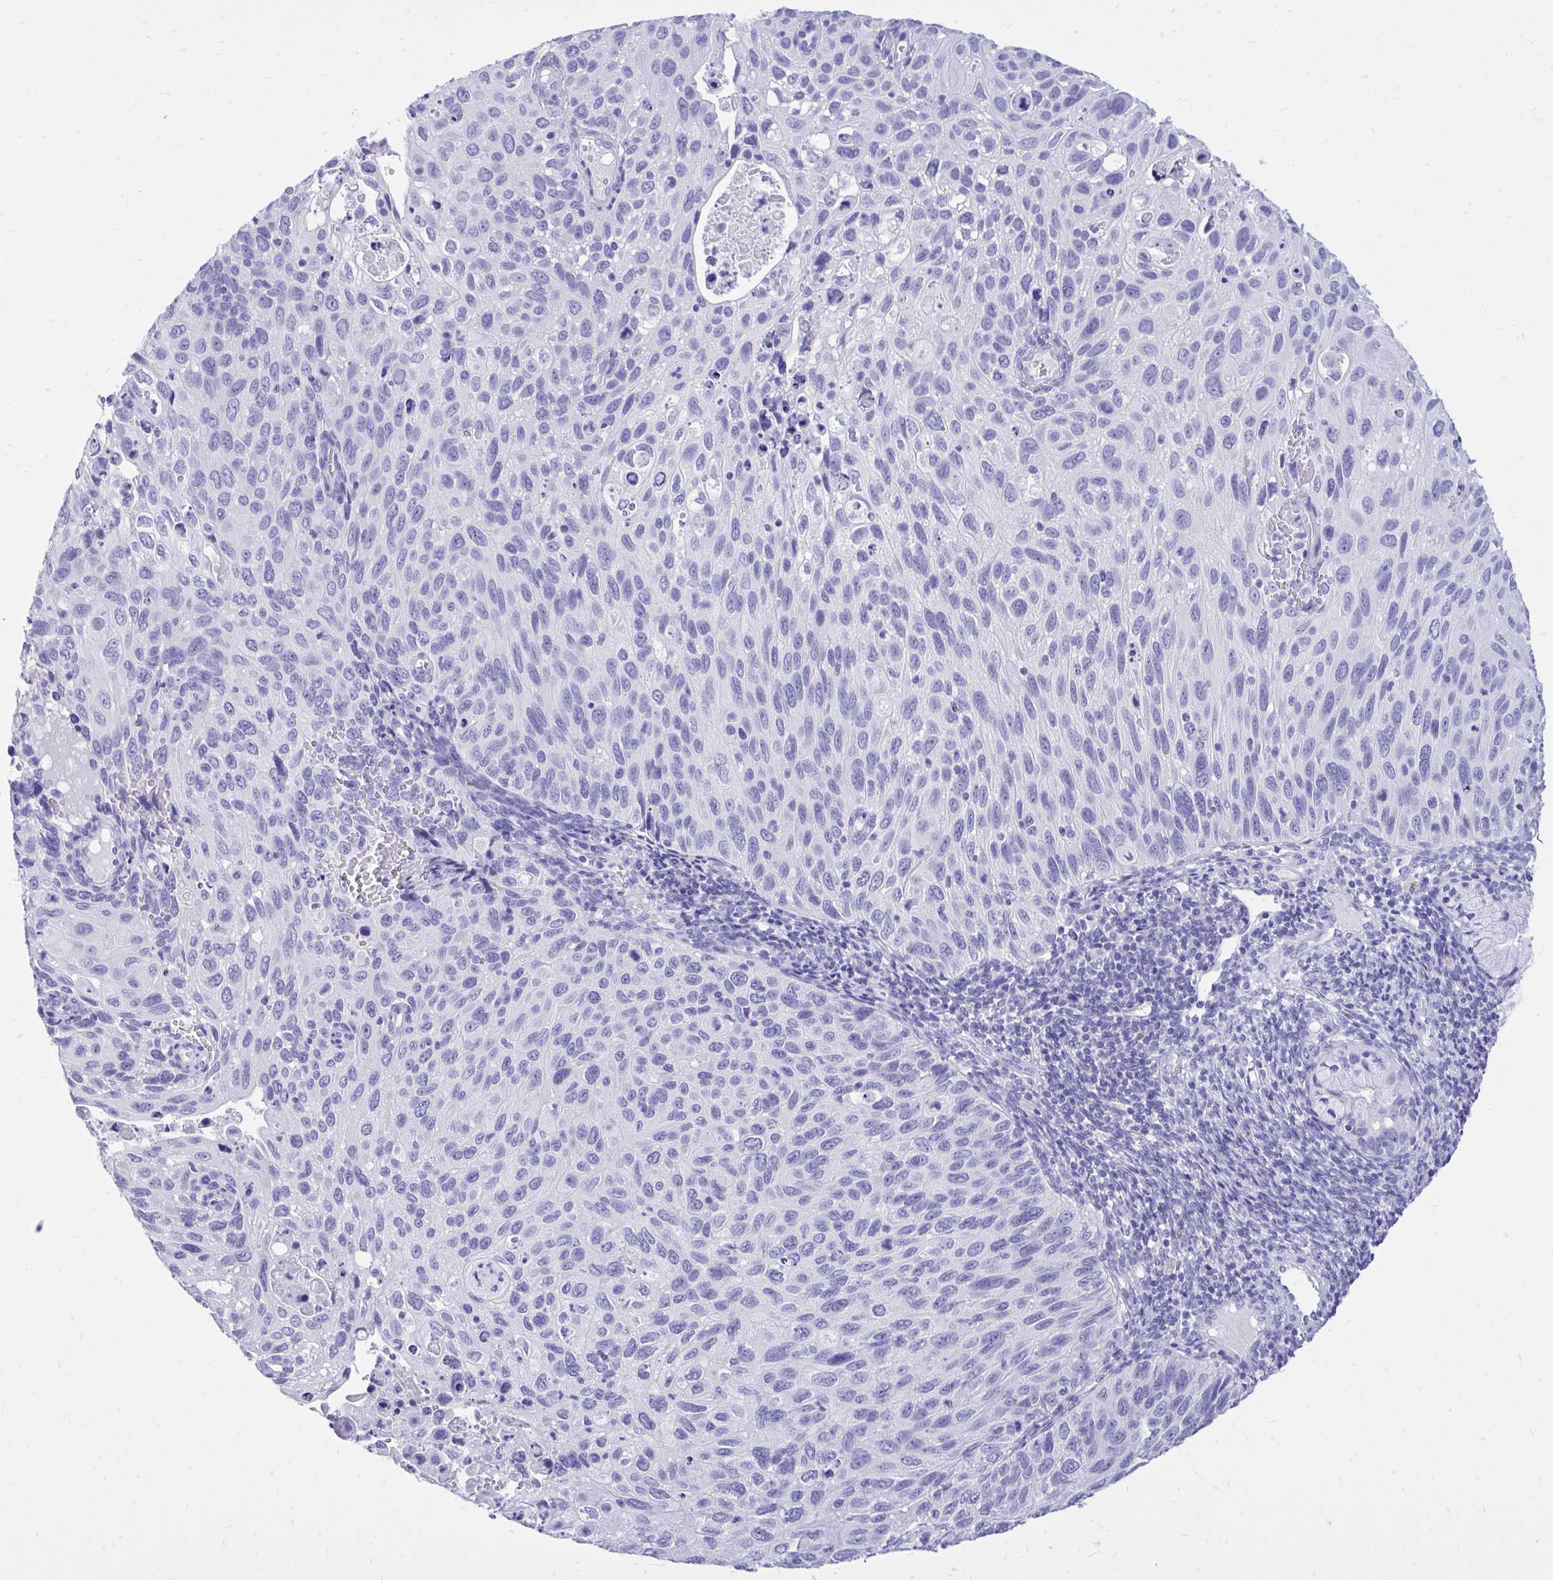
{"staining": {"intensity": "negative", "quantity": "none", "location": "none"}, "tissue": "cervical cancer", "cell_type": "Tumor cells", "image_type": "cancer", "snomed": [{"axis": "morphology", "description": "Squamous cell carcinoma, NOS"}, {"axis": "topography", "description": "Cervix"}], "caption": "IHC of human cervical cancer (squamous cell carcinoma) reveals no positivity in tumor cells.", "gene": "MON1A", "patient": {"sex": "female", "age": 70}}